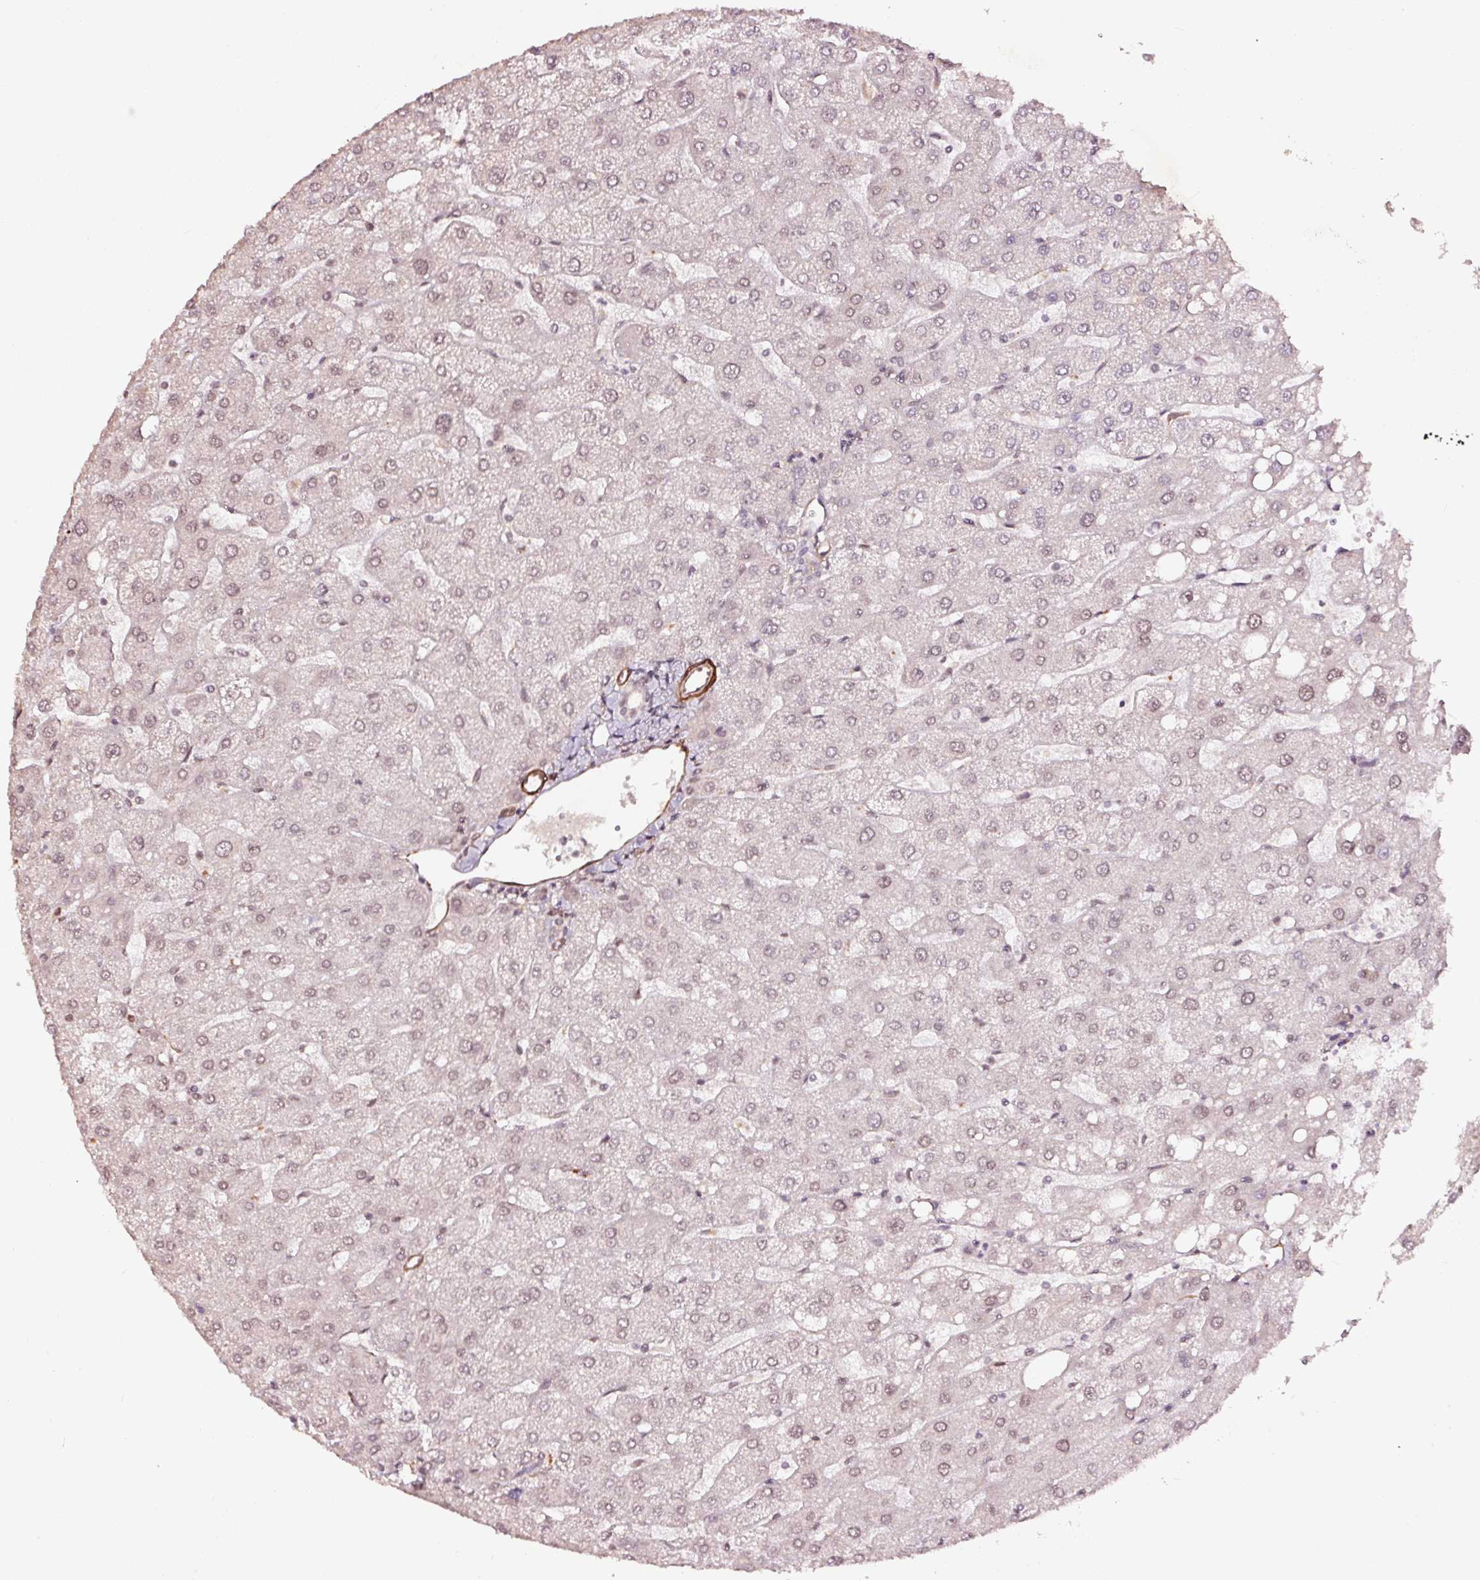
{"staining": {"intensity": "weak", "quantity": "<25%", "location": "nuclear"}, "tissue": "liver", "cell_type": "Cholangiocytes", "image_type": "normal", "snomed": [{"axis": "morphology", "description": "Normal tissue, NOS"}, {"axis": "topography", "description": "Liver"}], "caption": "Immunohistochemical staining of normal human liver shows no significant expression in cholangiocytes.", "gene": "TPM1", "patient": {"sex": "male", "age": 67}}